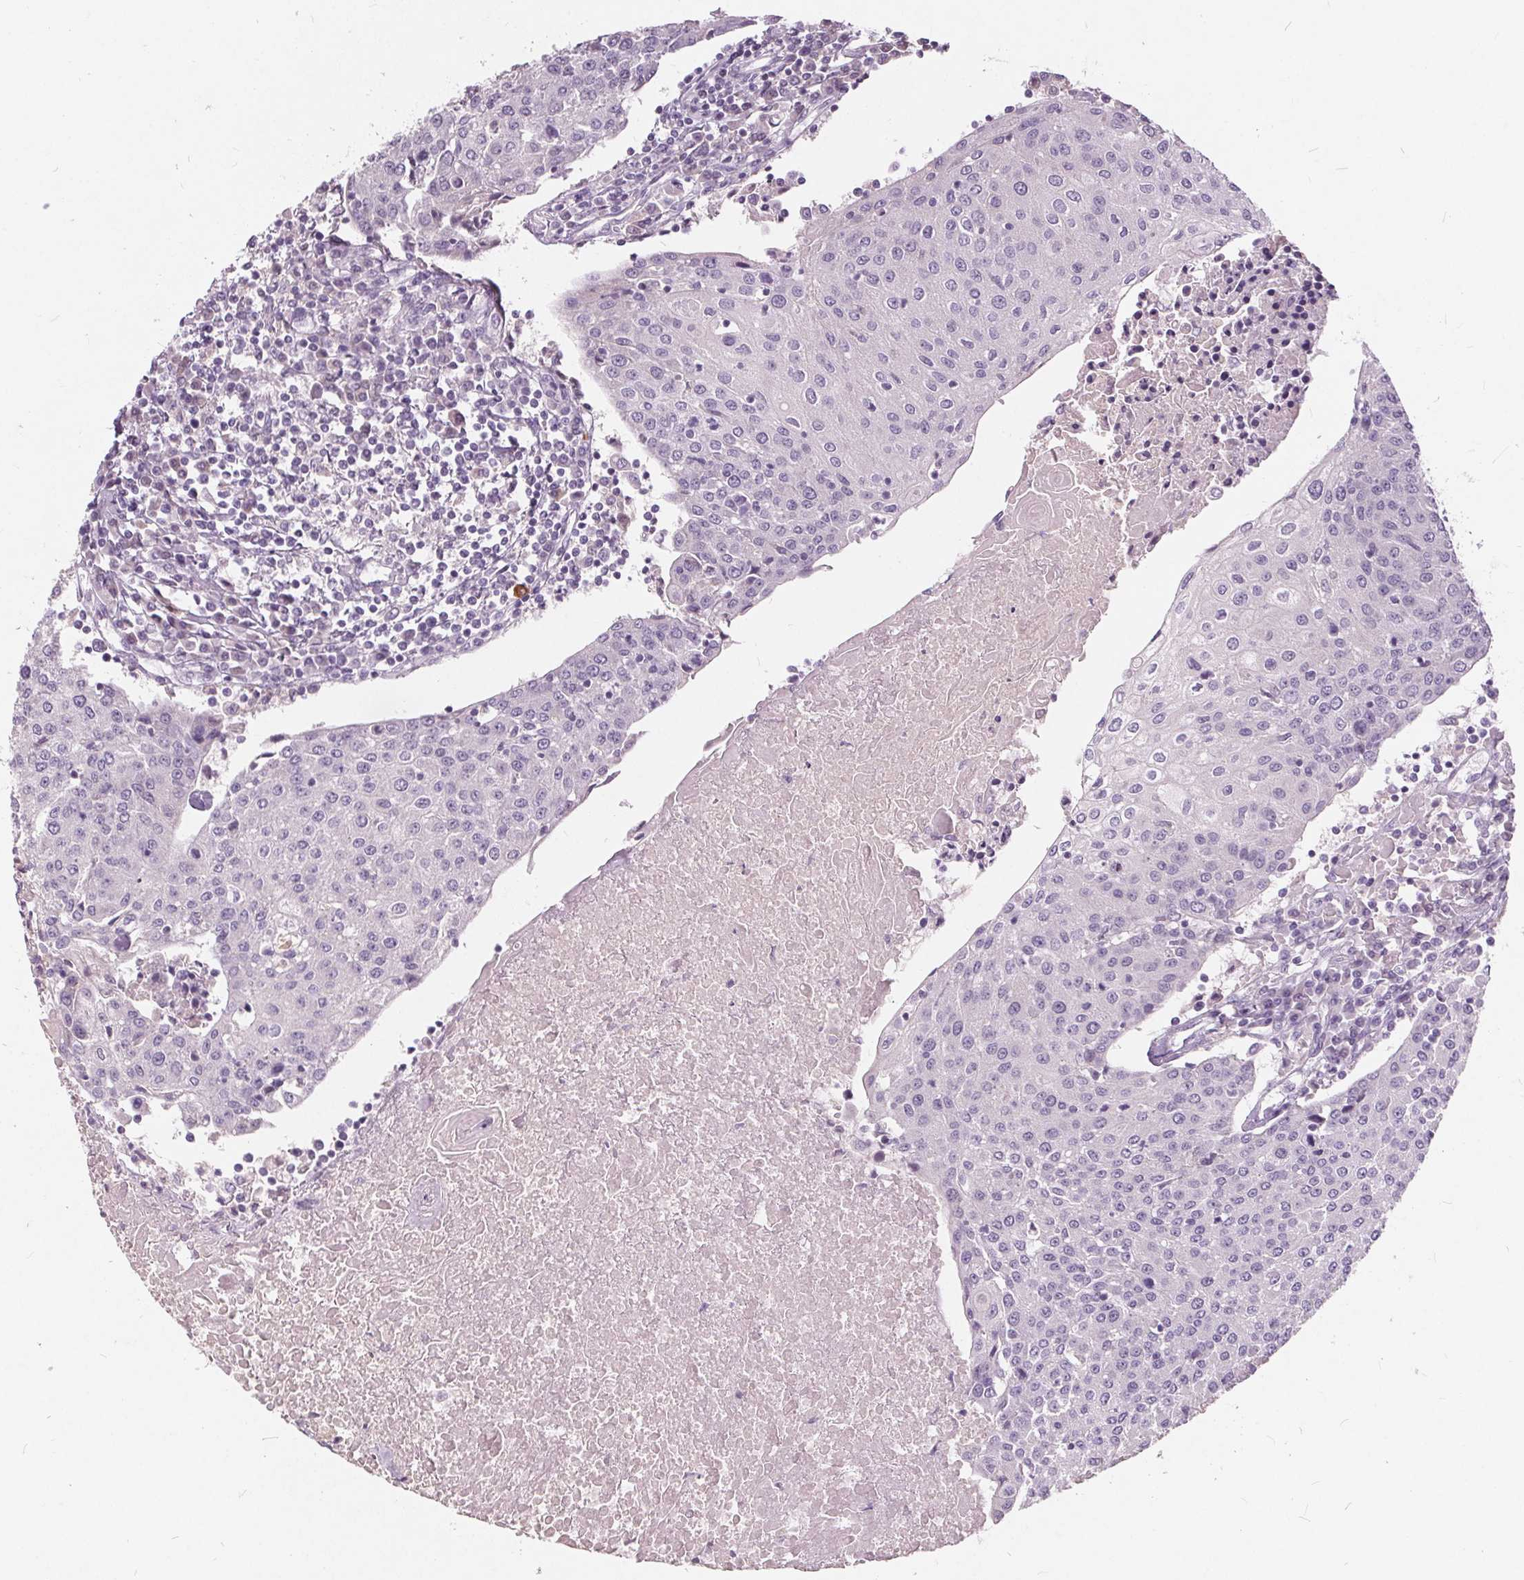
{"staining": {"intensity": "negative", "quantity": "none", "location": "none"}, "tissue": "urothelial cancer", "cell_type": "Tumor cells", "image_type": "cancer", "snomed": [{"axis": "morphology", "description": "Urothelial carcinoma, High grade"}, {"axis": "topography", "description": "Urinary bladder"}], "caption": "This micrograph is of high-grade urothelial carcinoma stained with immunohistochemistry (IHC) to label a protein in brown with the nuclei are counter-stained blue. There is no expression in tumor cells.", "gene": "PLA2G2E", "patient": {"sex": "female", "age": 85}}